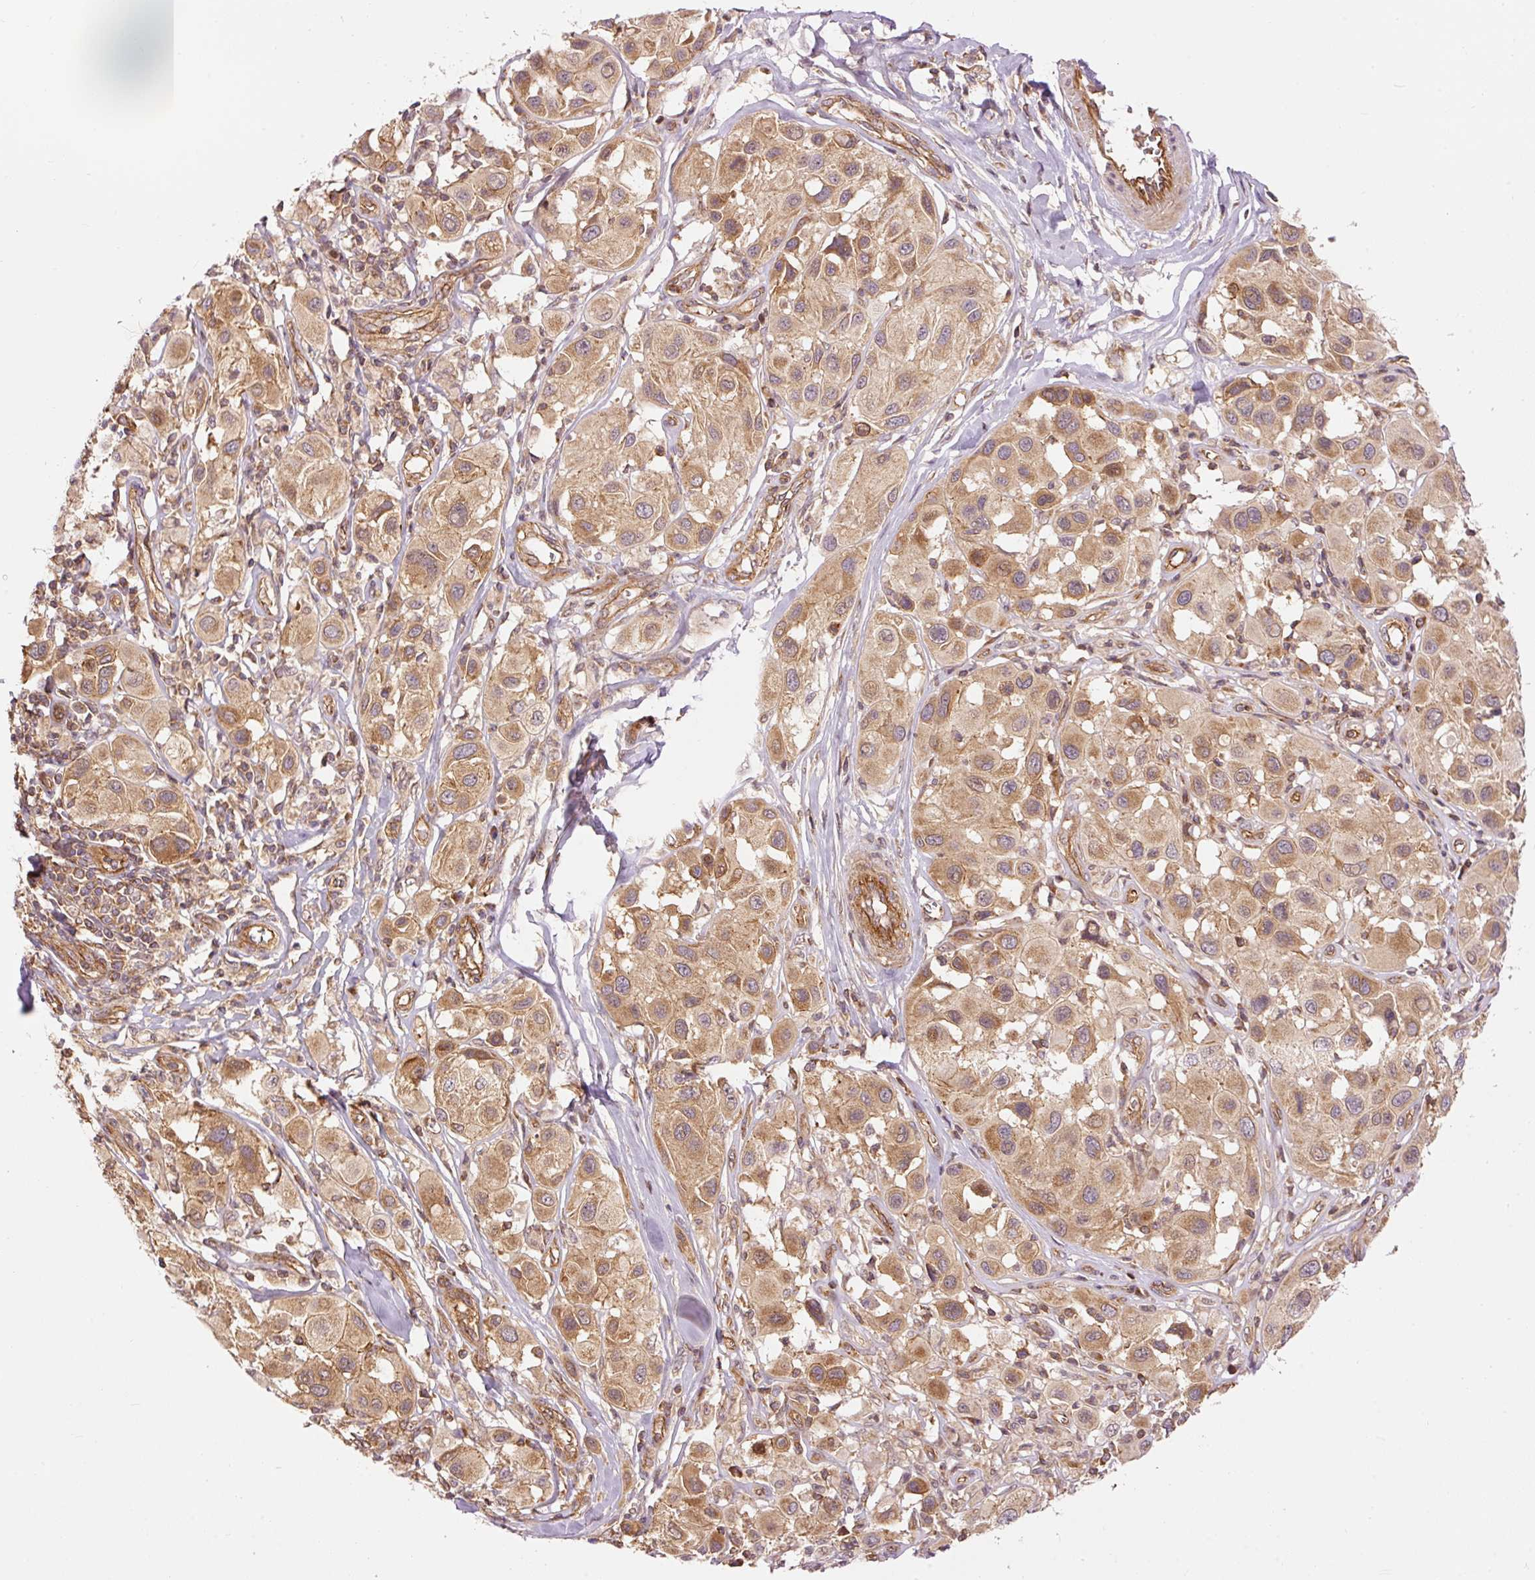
{"staining": {"intensity": "moderate", "quantity": ">75%", "location": "cytoplasmic/membranous"}, "tissue": "melanoma", "cell_type": "Tumor cells", "image_type": "cancer", "snomed": [{"axis": "morphology", "description": "Malignant melanoma, Metastatic site"}, {"axis": "topography", "description": "Skin"}], "caption": "Tumor cells show moderate cytoplasmic/membranous staining in approximately >75% of cells in melanoma.", "gene": "ADCY4", "patient": {"sex": "male", "age": 41}}